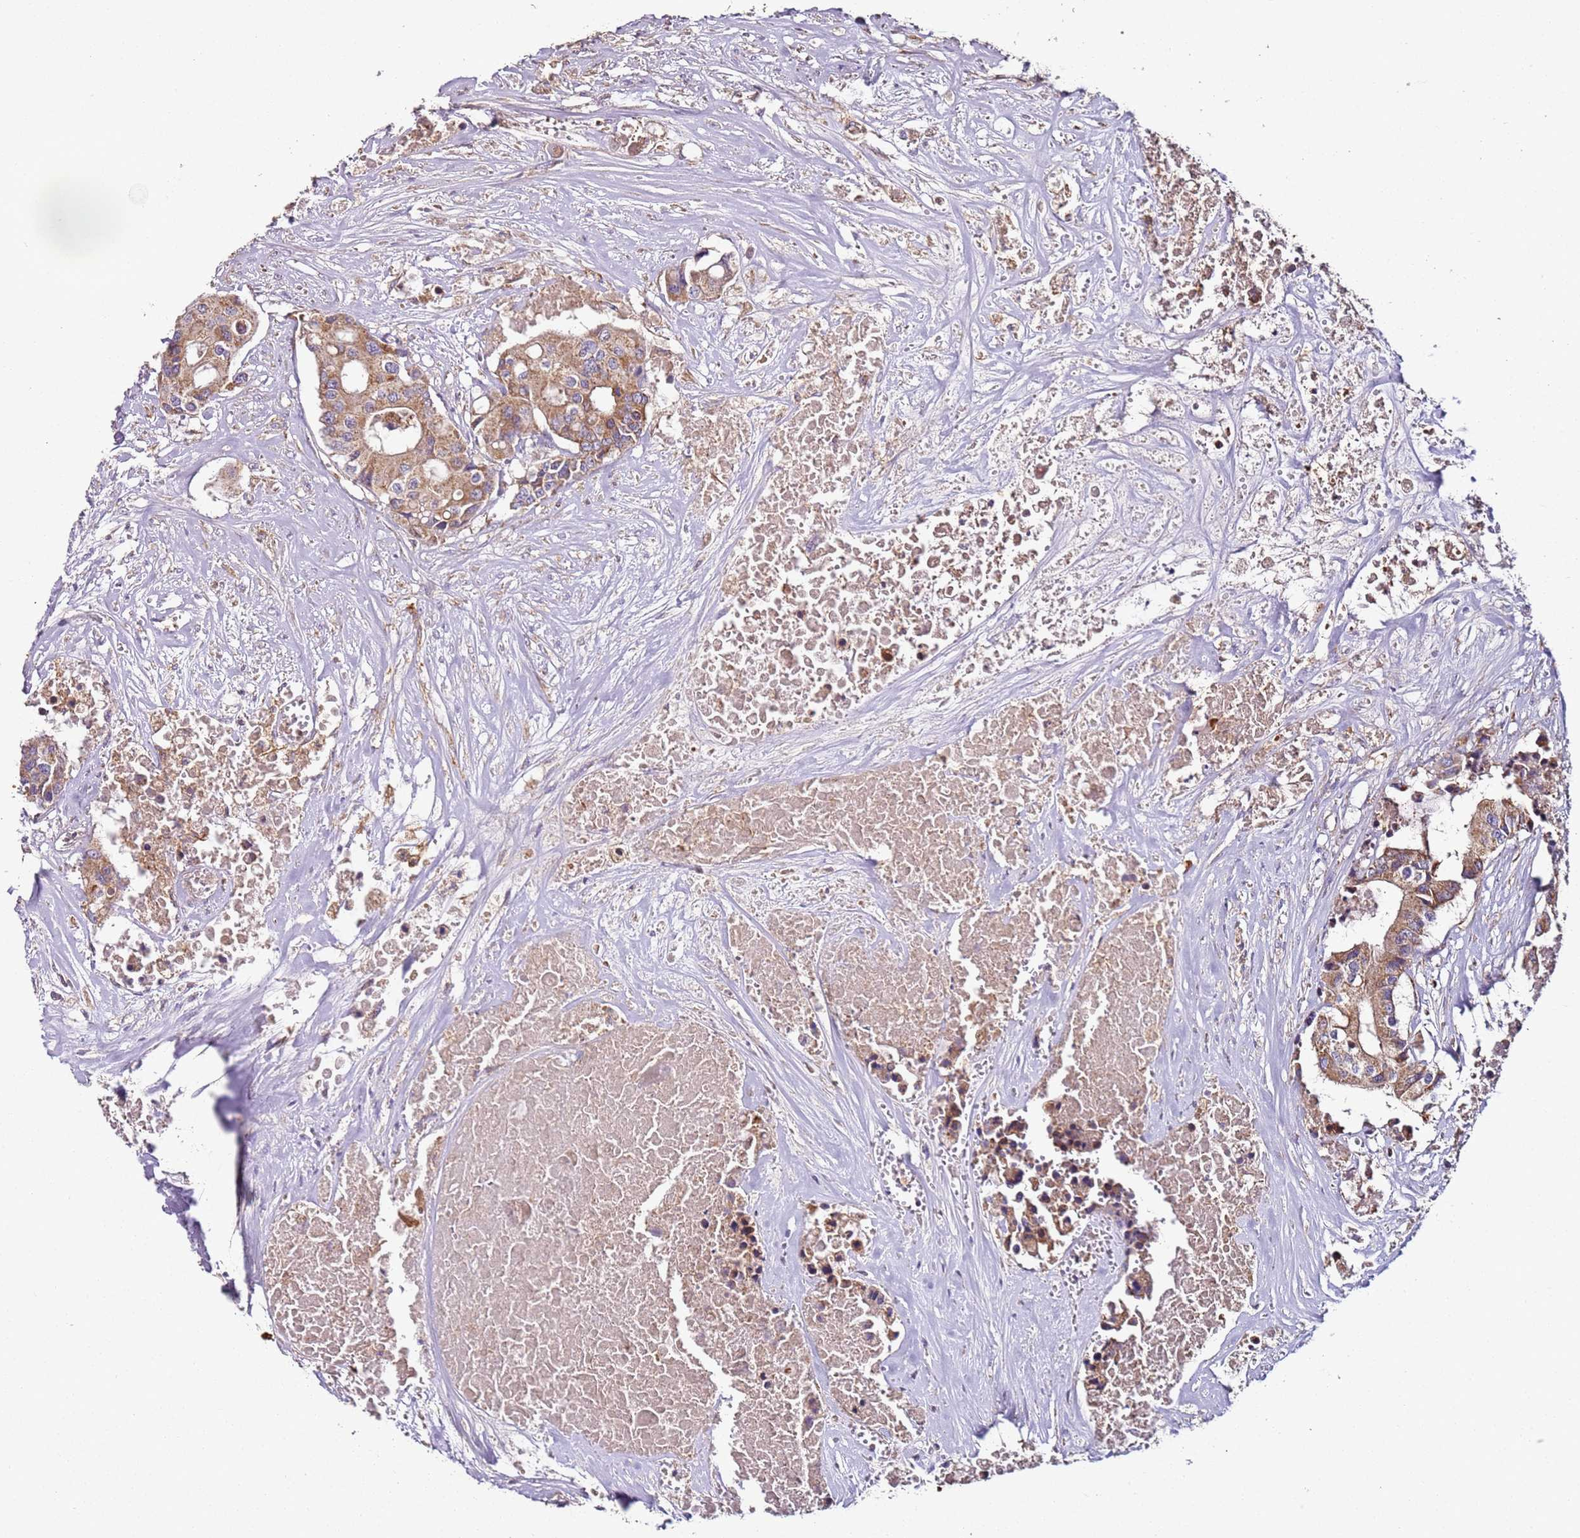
{"staining": {"intensity": "moderate", "quantity": ">75%", "location": "cytoplasmic/membranous"}, "tissue": "colorectal cancer", "cell_type": "Tumor cells", "image_type": "cancer", "snomed": [{"axis": "morphology", "description": "Adenocarcinoma, NOS"}, {"axis": "topography", "description": "Colon"}], "caption": "Adenocarcinoma (colorectal) stained with a brown dye exhibits moderate cytoplasmic/membranous positive staining in about >75% of tumor cells.", "gene": "RMND5A", "patient": {"sex": "male", "age": 77}}